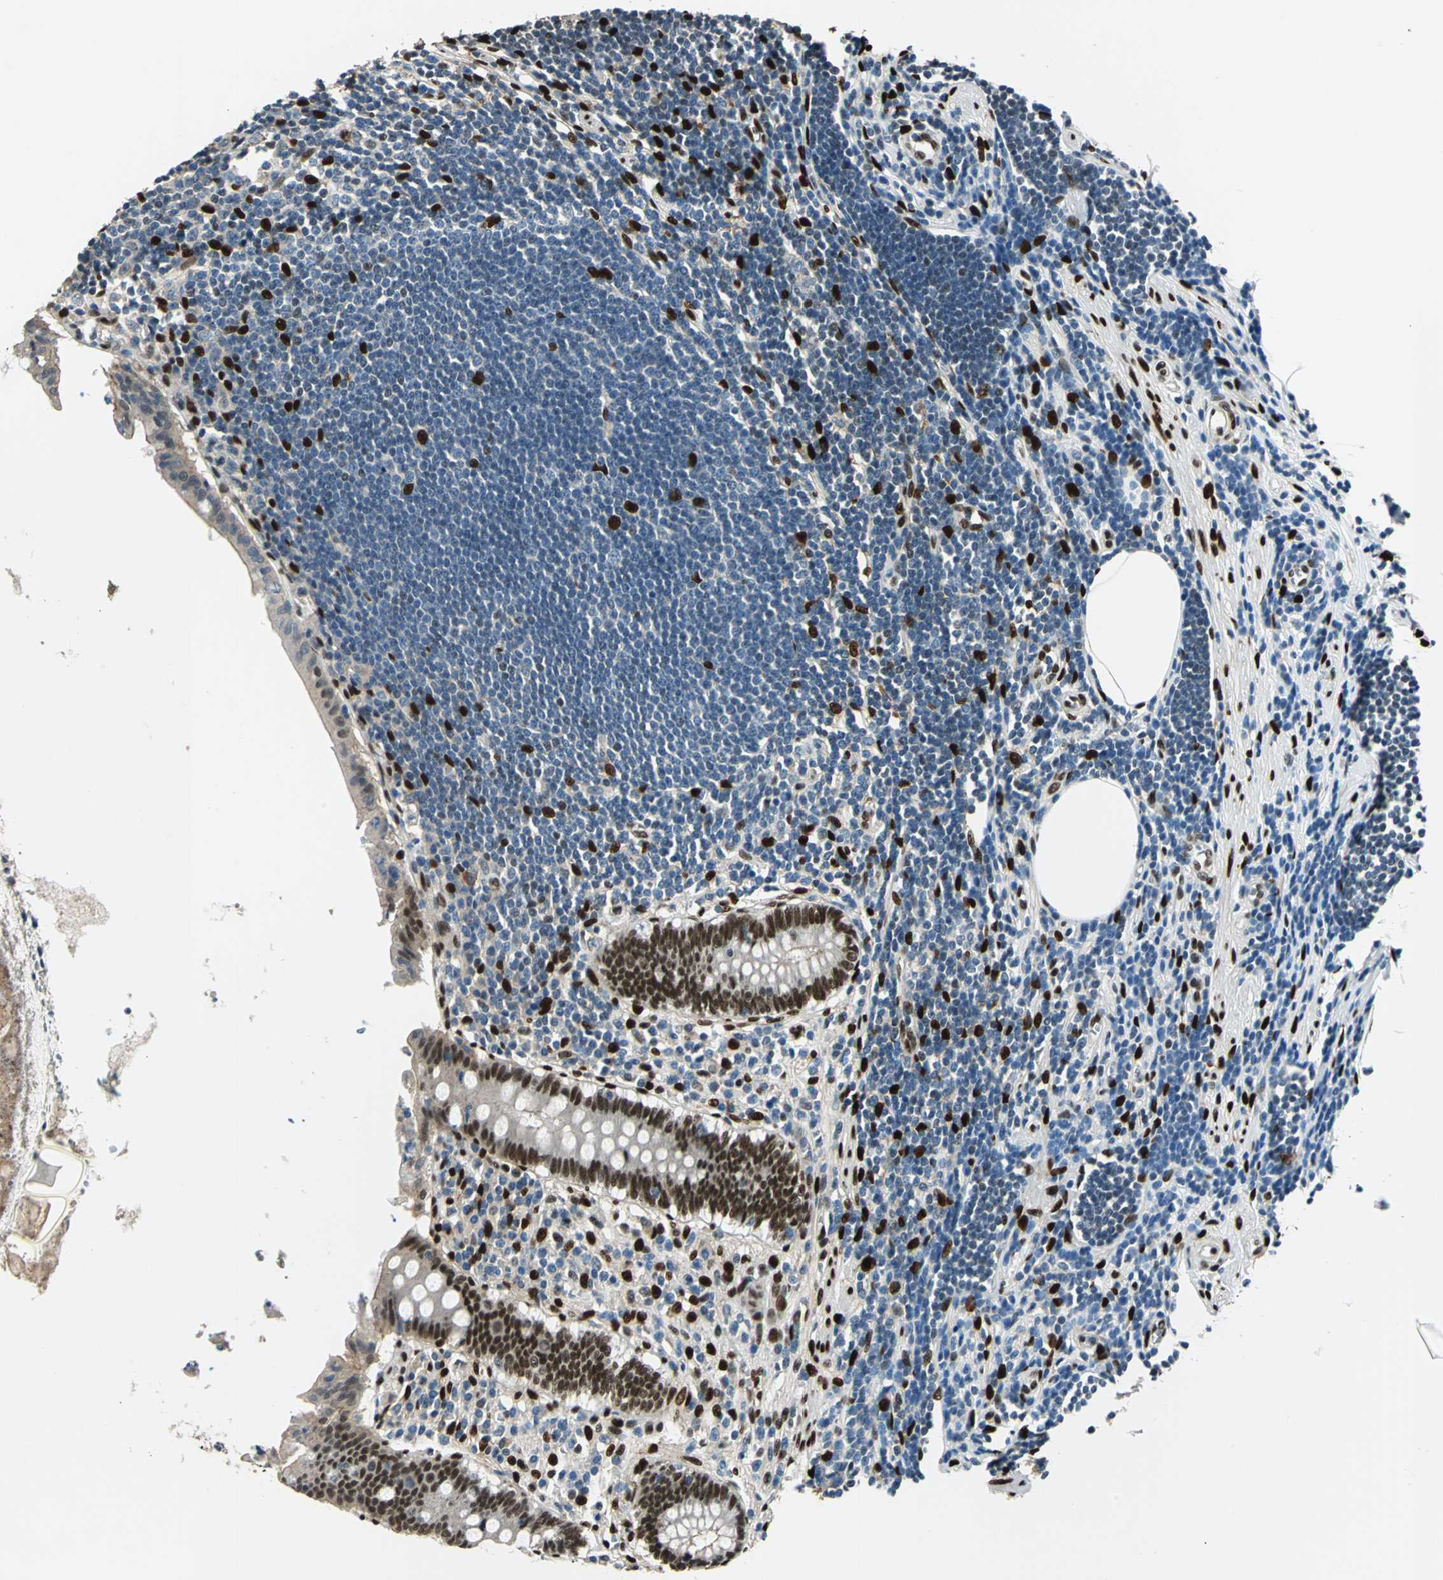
{"staining": {"intensity": "strong", "quantity": ">75%", "location": "cytoplasmic/membranous,nuclear"}, "tissue": "appendix", "cell_type": "Glandular cells", "image_type": "normal", "snomed": [{"axis": "morphology", "description": "Normal tissue, NOS"}, {"axis": "topography", "description": "Appendix"}], "caption": "High-power microscopy captured an immunohistochemistry (IHC) photomicrograph of benign appendix, revealing strong cytoplasmic/membranous,nuclear positivity in approximately >75% of glandular cells.", "gene": "NFIA", "patient": {"sex": "female", "age": 50}}